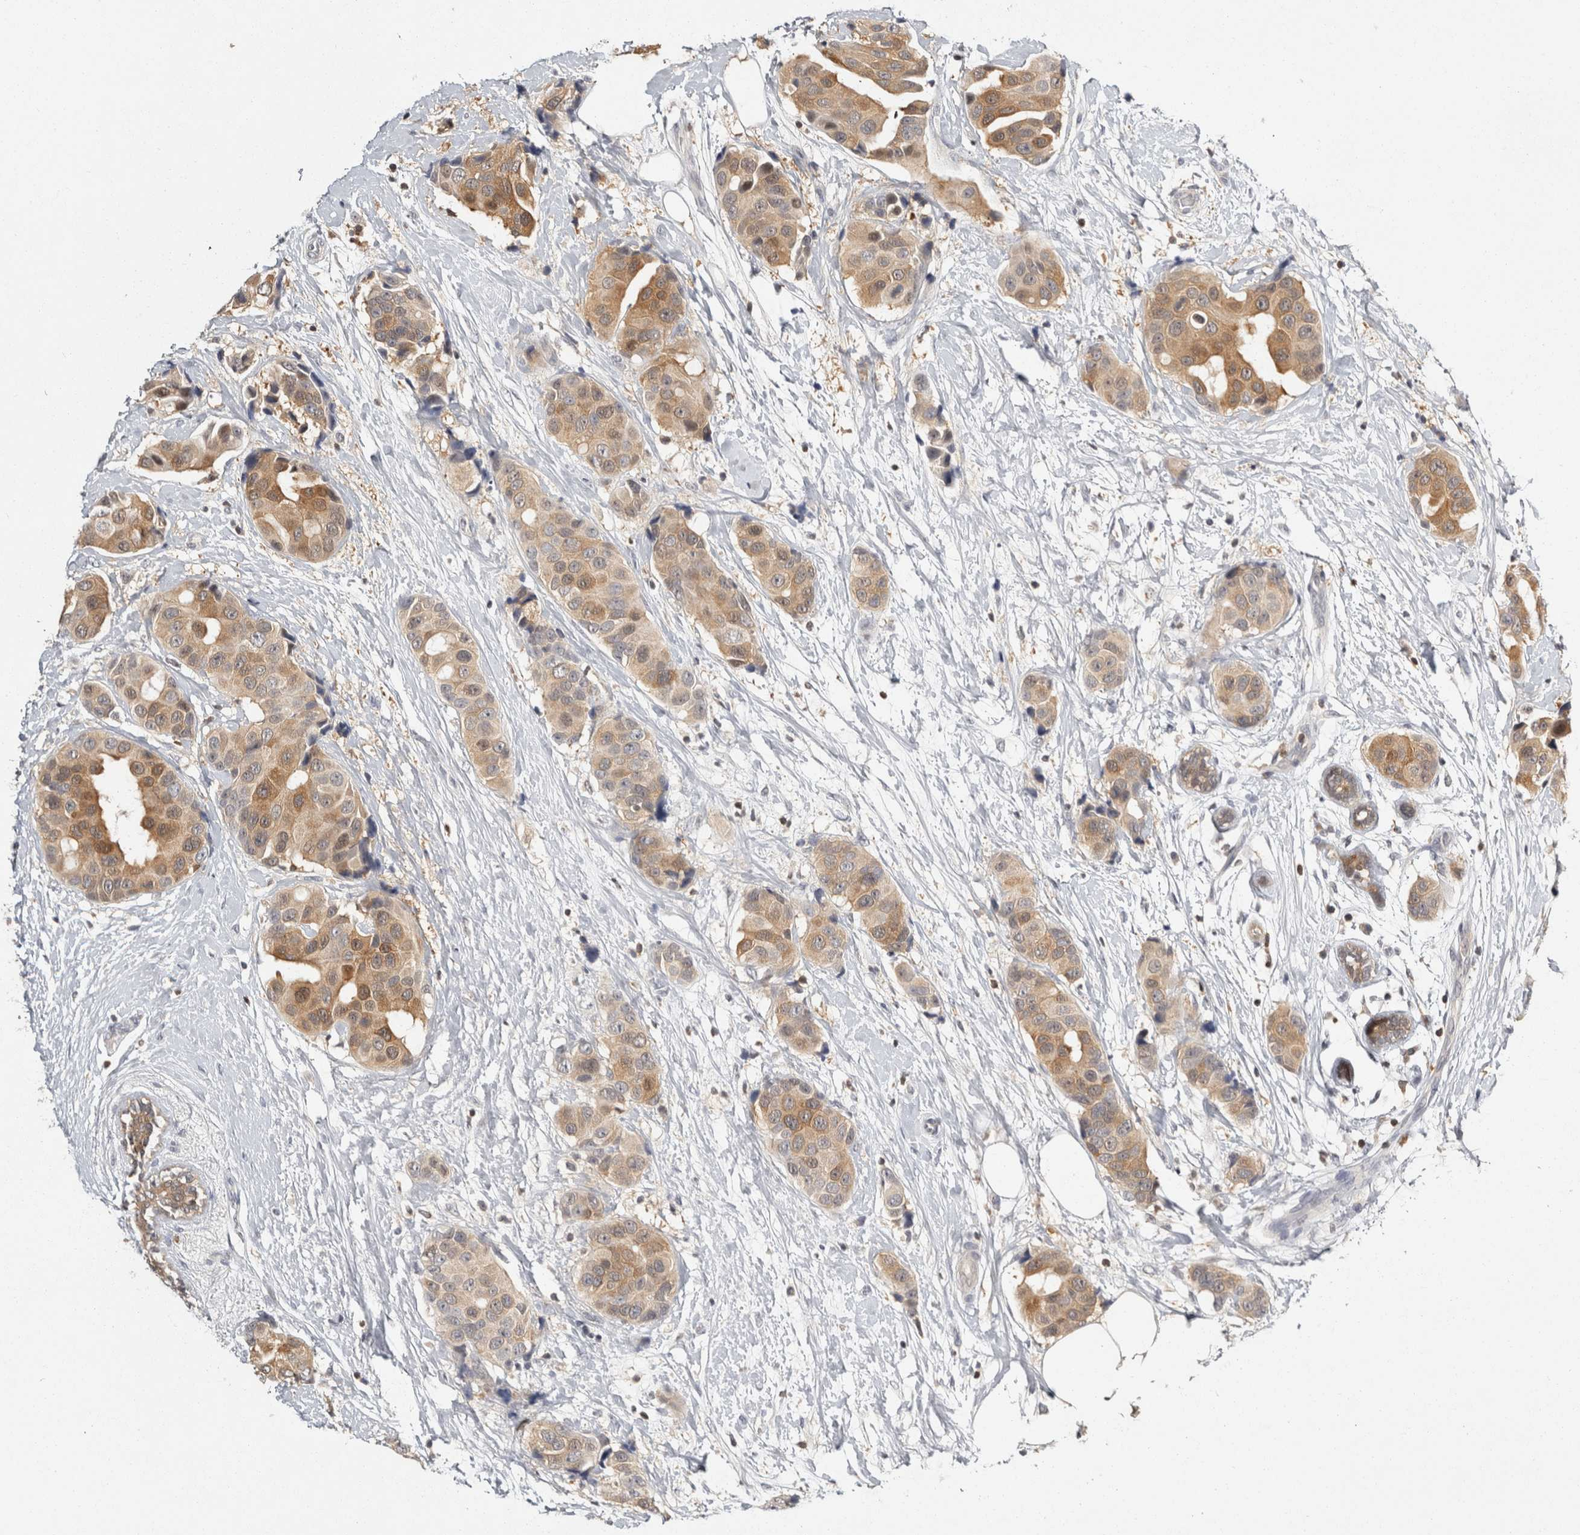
{"staining": {"intensity": "weak", "quantity": ">75%", "location": "cytoplasmic/membranous"}, "tissue": "breast cancer", "cell_type": "Tumor cells", "image_type": "cancer", "snomed": [{"axis": "morphology", "description": "Normal tissue, NOS"}, {"axis": "morphology", "description": "Duct carcinoma"}, {"axis": "topography", "description": "Breast"}], "caption": "A high-resolution micrograph shows immunohistochemistry staining of breast cancer (invasive ductal carcinoma), which displays weak cytoplasmic/membranous expression in about >75% of tumor cells.", "gene": "ACAT2", "patient": {"sex": "female", "age": 39}}